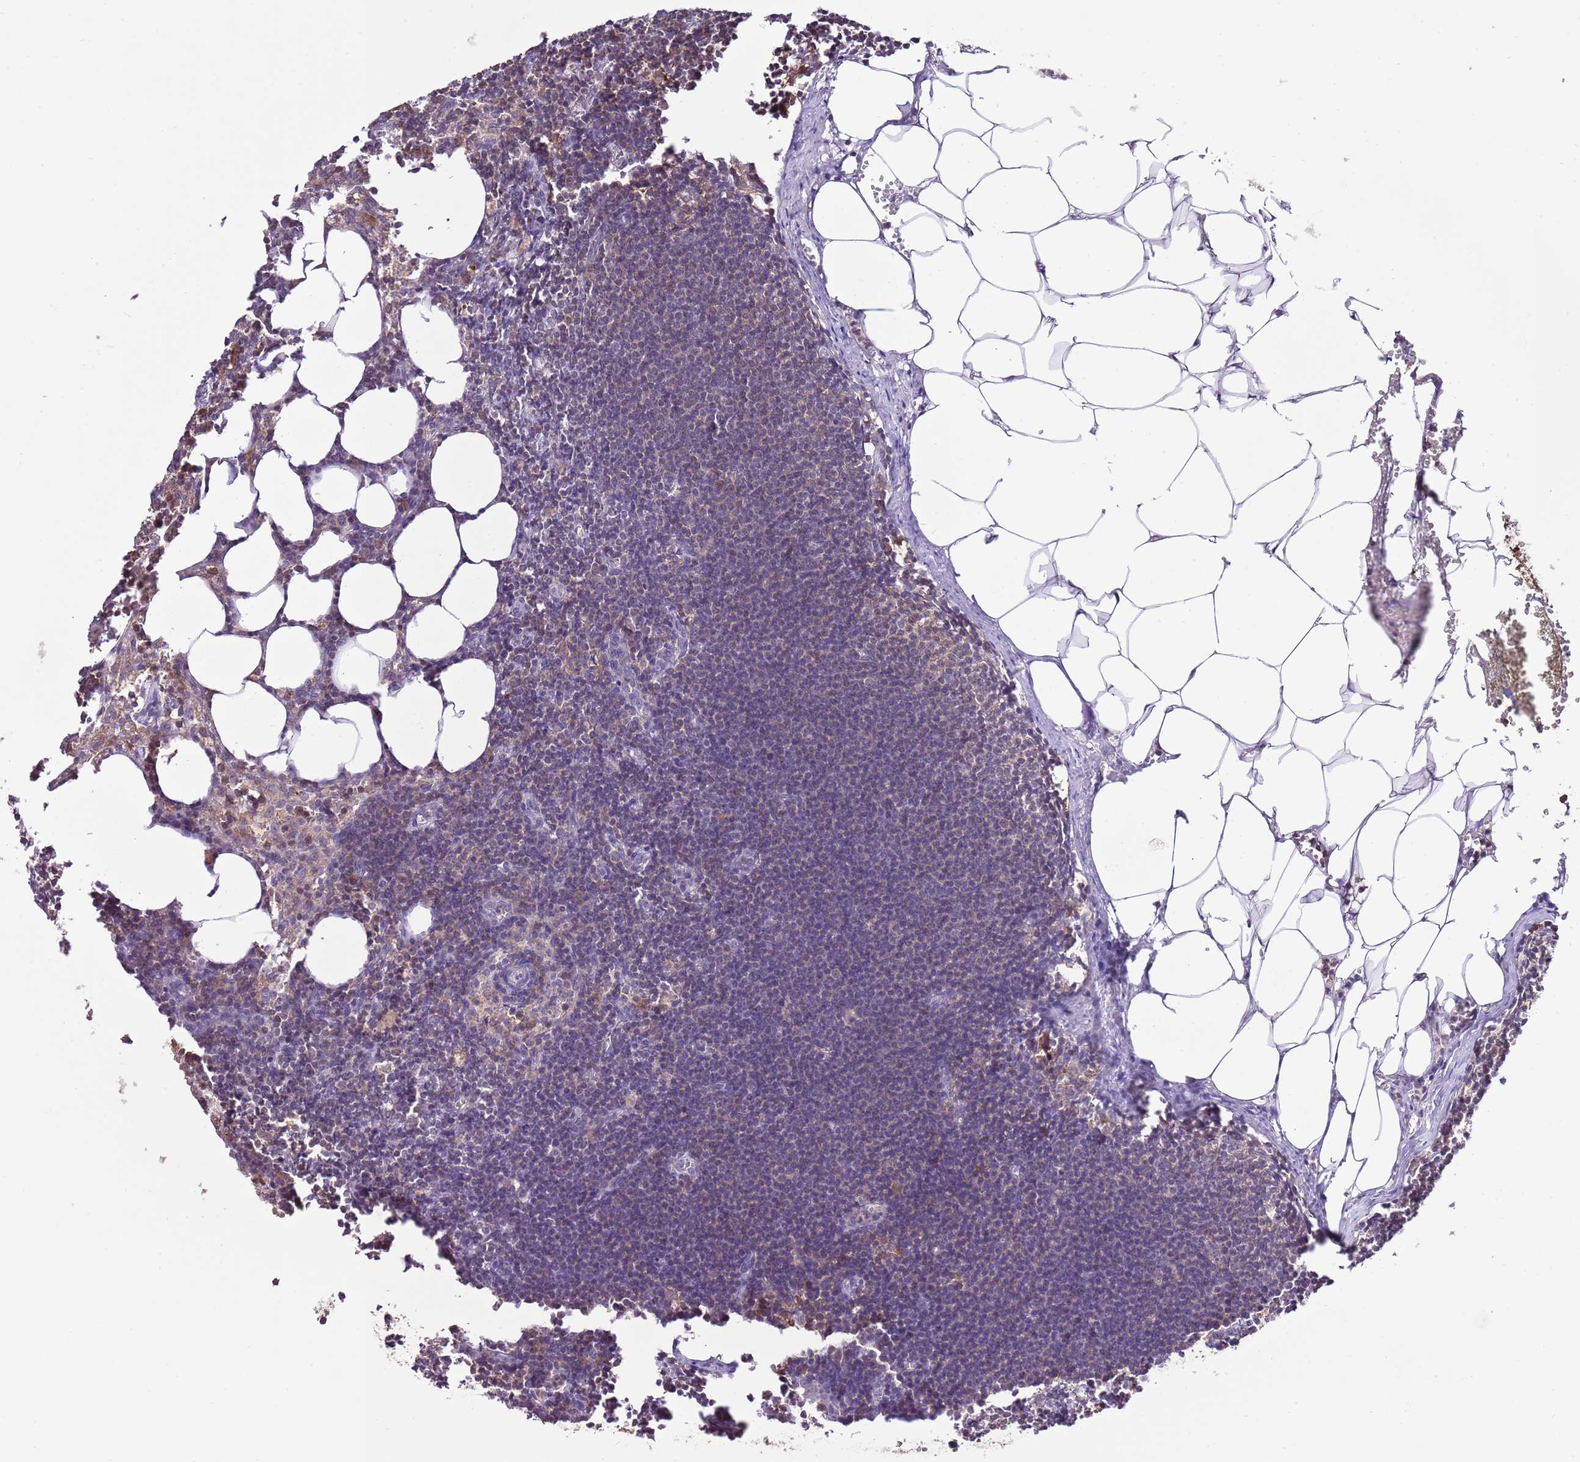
{"staining": {"intensity": "strong", "quantity": "25%-75%", "location": "cytoplasmic/membranous"}, "tissue": "lymph node", "cell_type": "Germinal center cells", "image_type": "normal", "snomed": [{"axis": "morphology", "description": "Normal tissue, NOS"}, {"axis": "topography", "description": "Lymph node"}], "caption": "A high-resolution photomicrograph shows IHC staining of normal lymph node, which exhibits strong cytoplasmic/membranous staining in approximately 25%-75% of germinal center cells.", "gene": "EFHD1", "patient": {"sex": "female", "age": 30}}